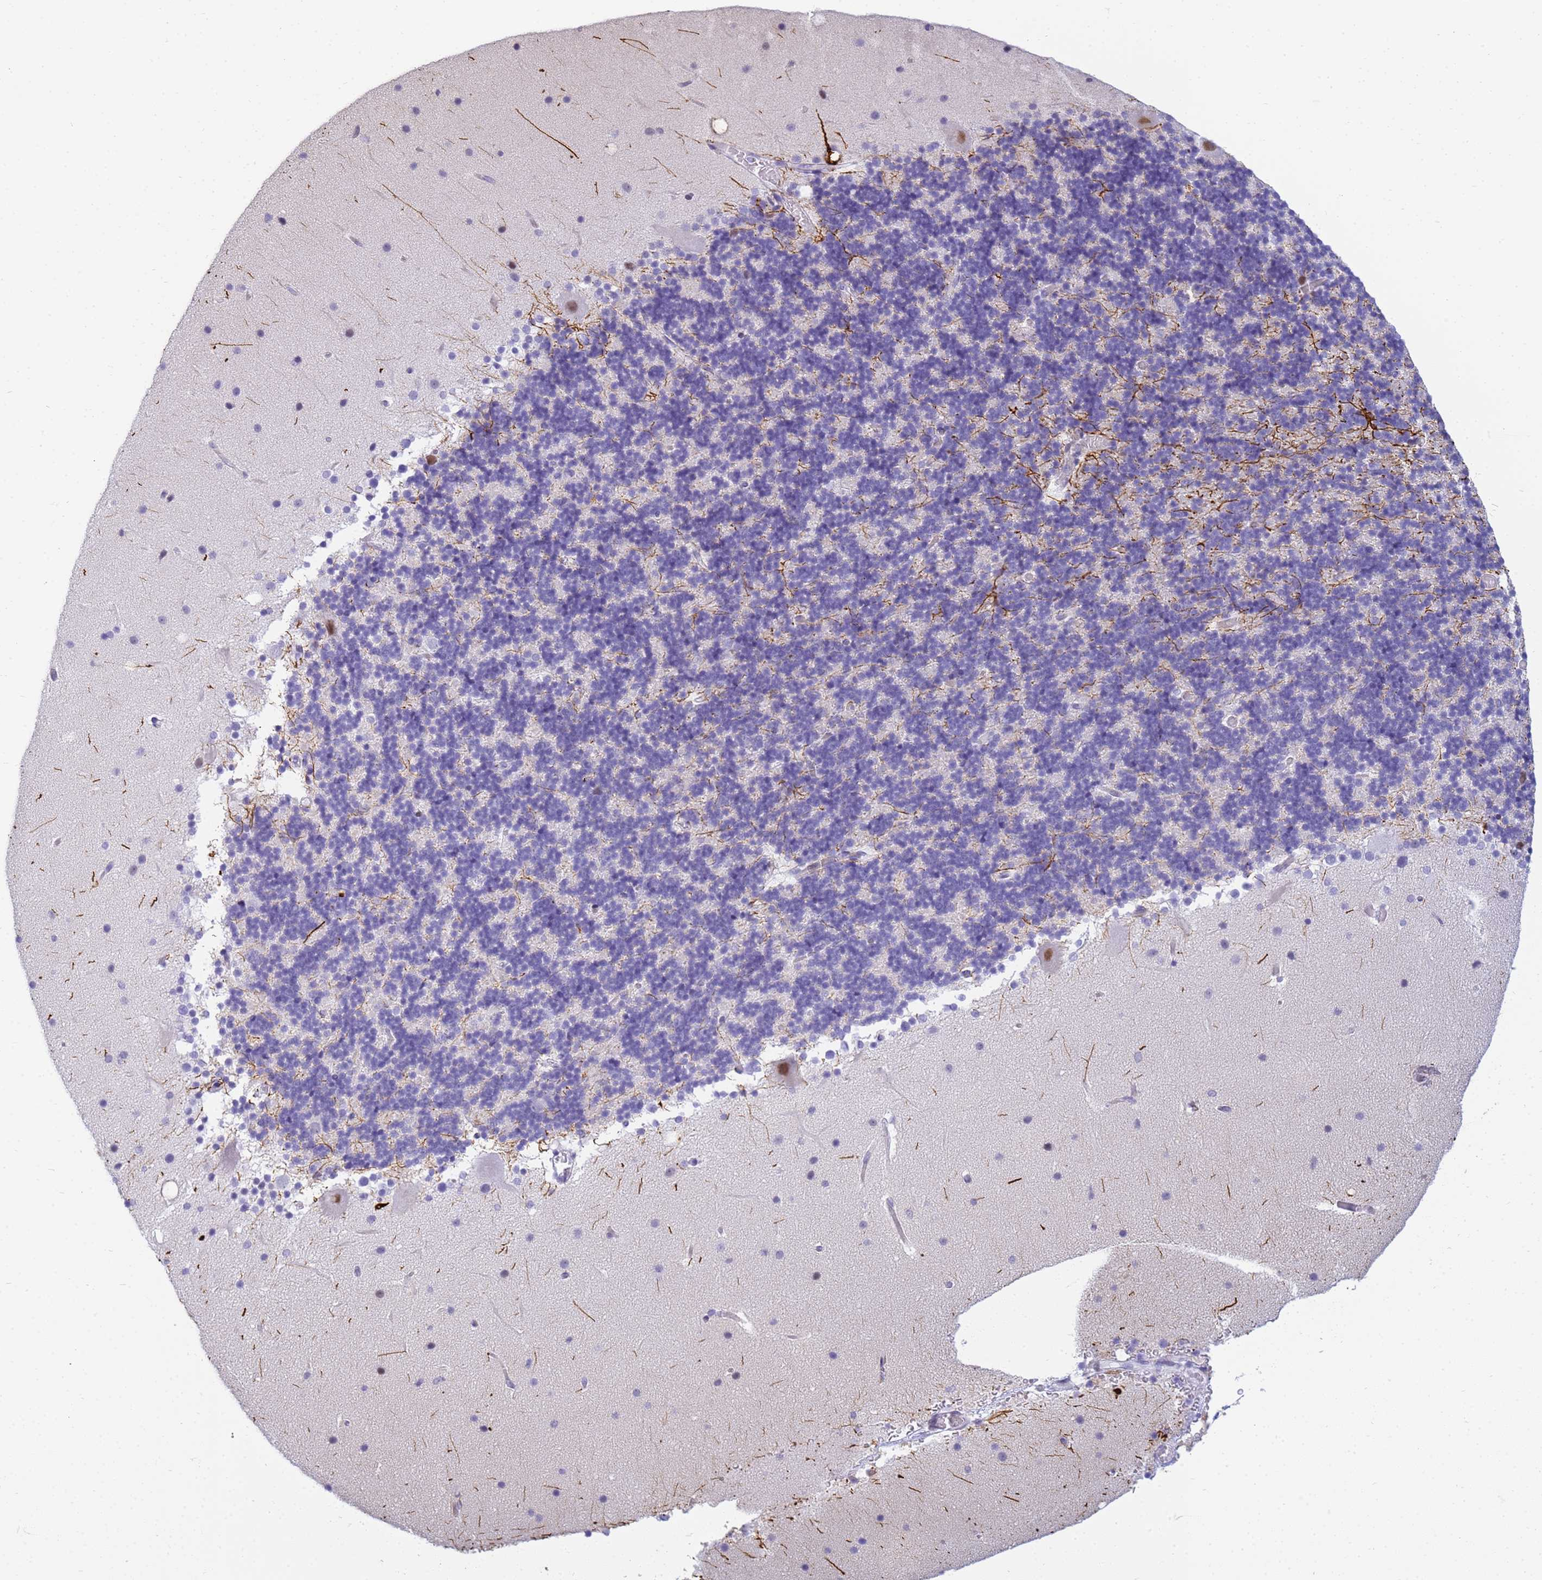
{"staining": {"intensity": "negative", "quantity": "none", "location": "none"}, "tissue": "cerebellum", "cell_type": "Cells in granular layer", "image_type": "normal", "snomed": [{"axis": "morphology", "description": "Normal tissue, NOS"}, {"axis": "topography", "description": "Cerebellum"}], "caption": "This photomicrograph is of normal cerebellum stained with immunohistochemistry (IHC) to label a protein in brown with the nuclei are counter-stained blue. There is no expression in cells in granular layer.", "gene": "SNX20", "patient": {"sex": "male", "age": 57}}